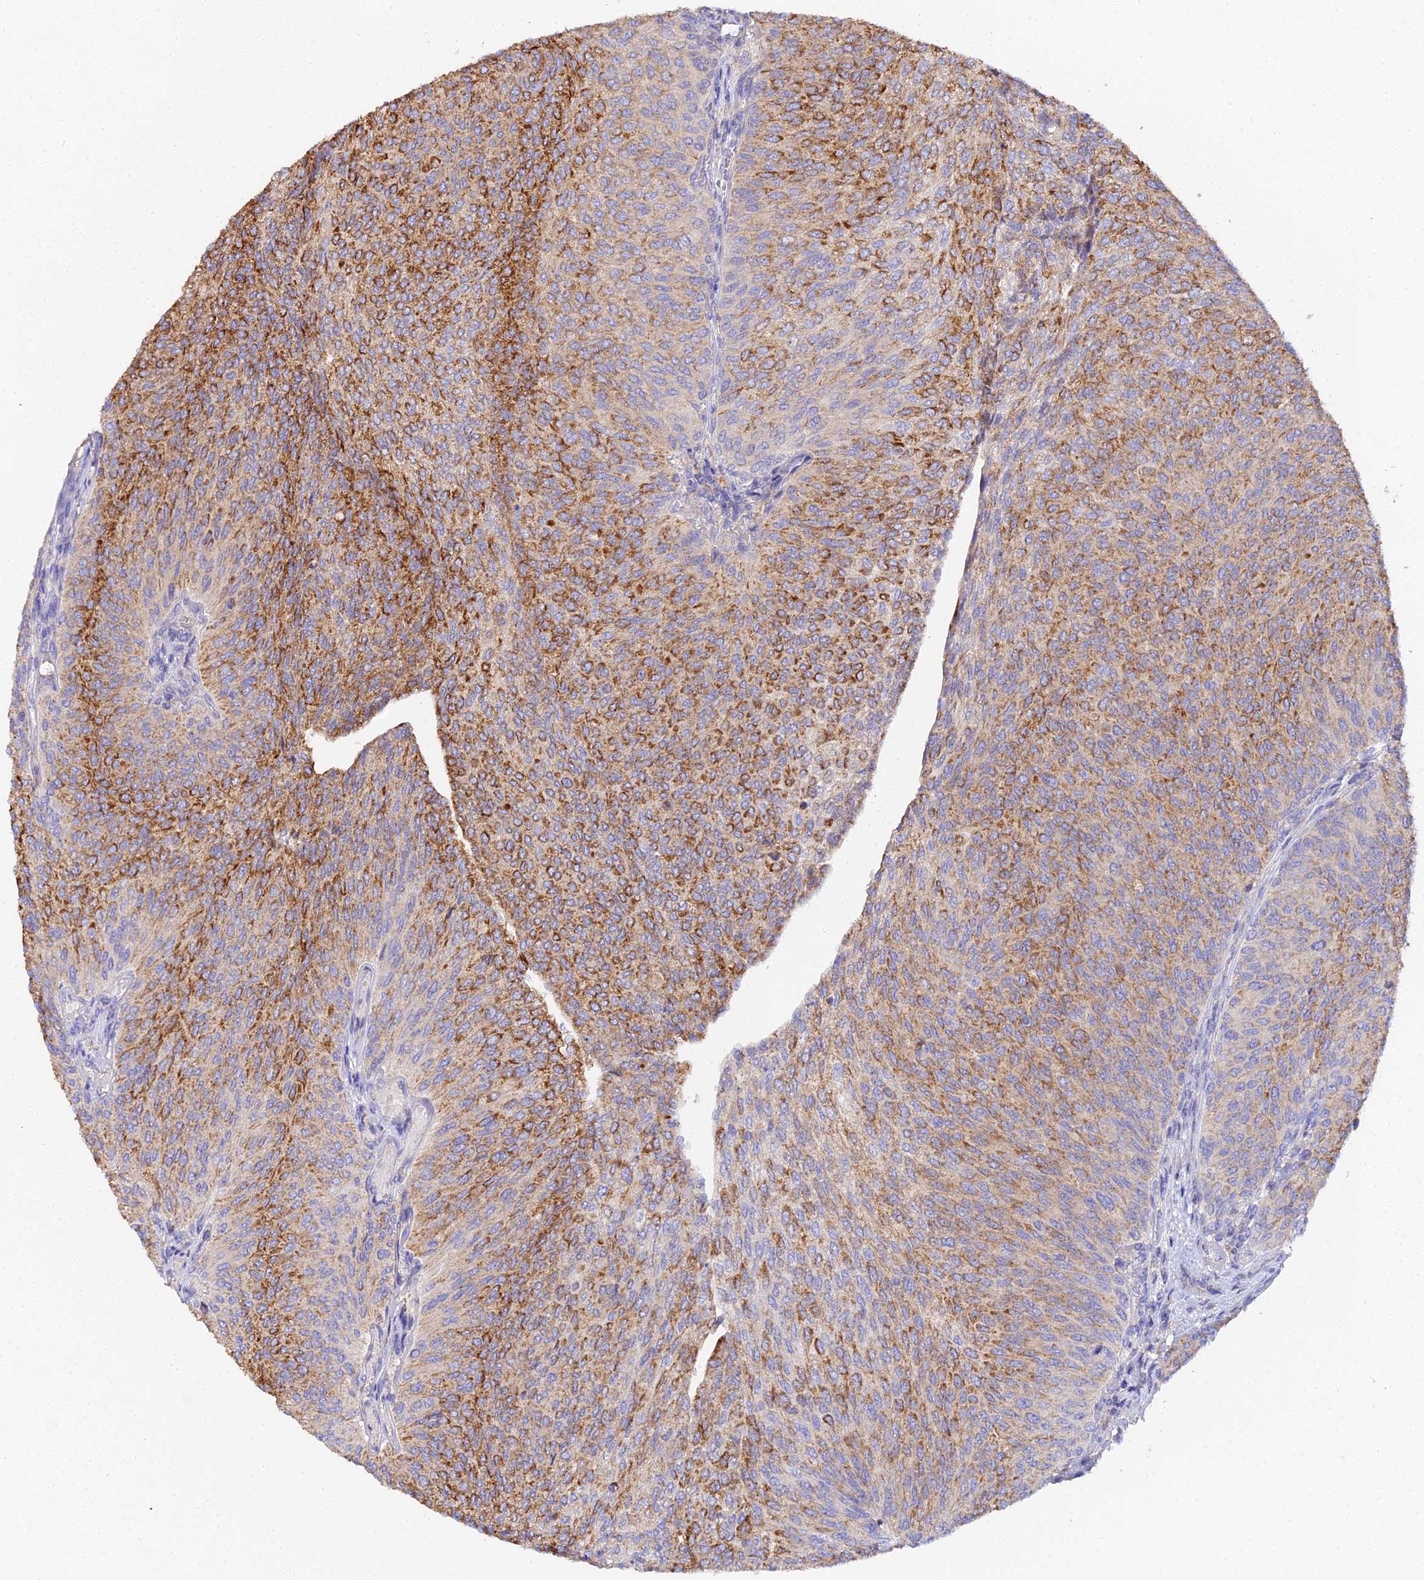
{"staining": {"intensity": "strong", "quantity": ">75%", "location": "cytoplasmic/membranous"}, "tissue": "urothelial cancer", "cell_type": "Tumor cells", "image_type": "cancer", "snomed": [{"axis": "morphology", "description": "Urothelial carcinoma, High grade"}, {"axis": "topography", "description": "Urinary bladder"}], "caption": "Immunohistochemistry staining of urothelial cancer, which demonstrates high levels of strong cytoplasmic/membranous expression in about >75% of tumor cells indicating strong cytoplasmic/membranous protein staining. The staining was performed using DAB (3,3'-diaminobenzidine) (brown) for protein detection and nuclei were counterstained in hematoxylin (blue).", "gene": "SCX", "patient": {"sex": "female", "age": 79}}